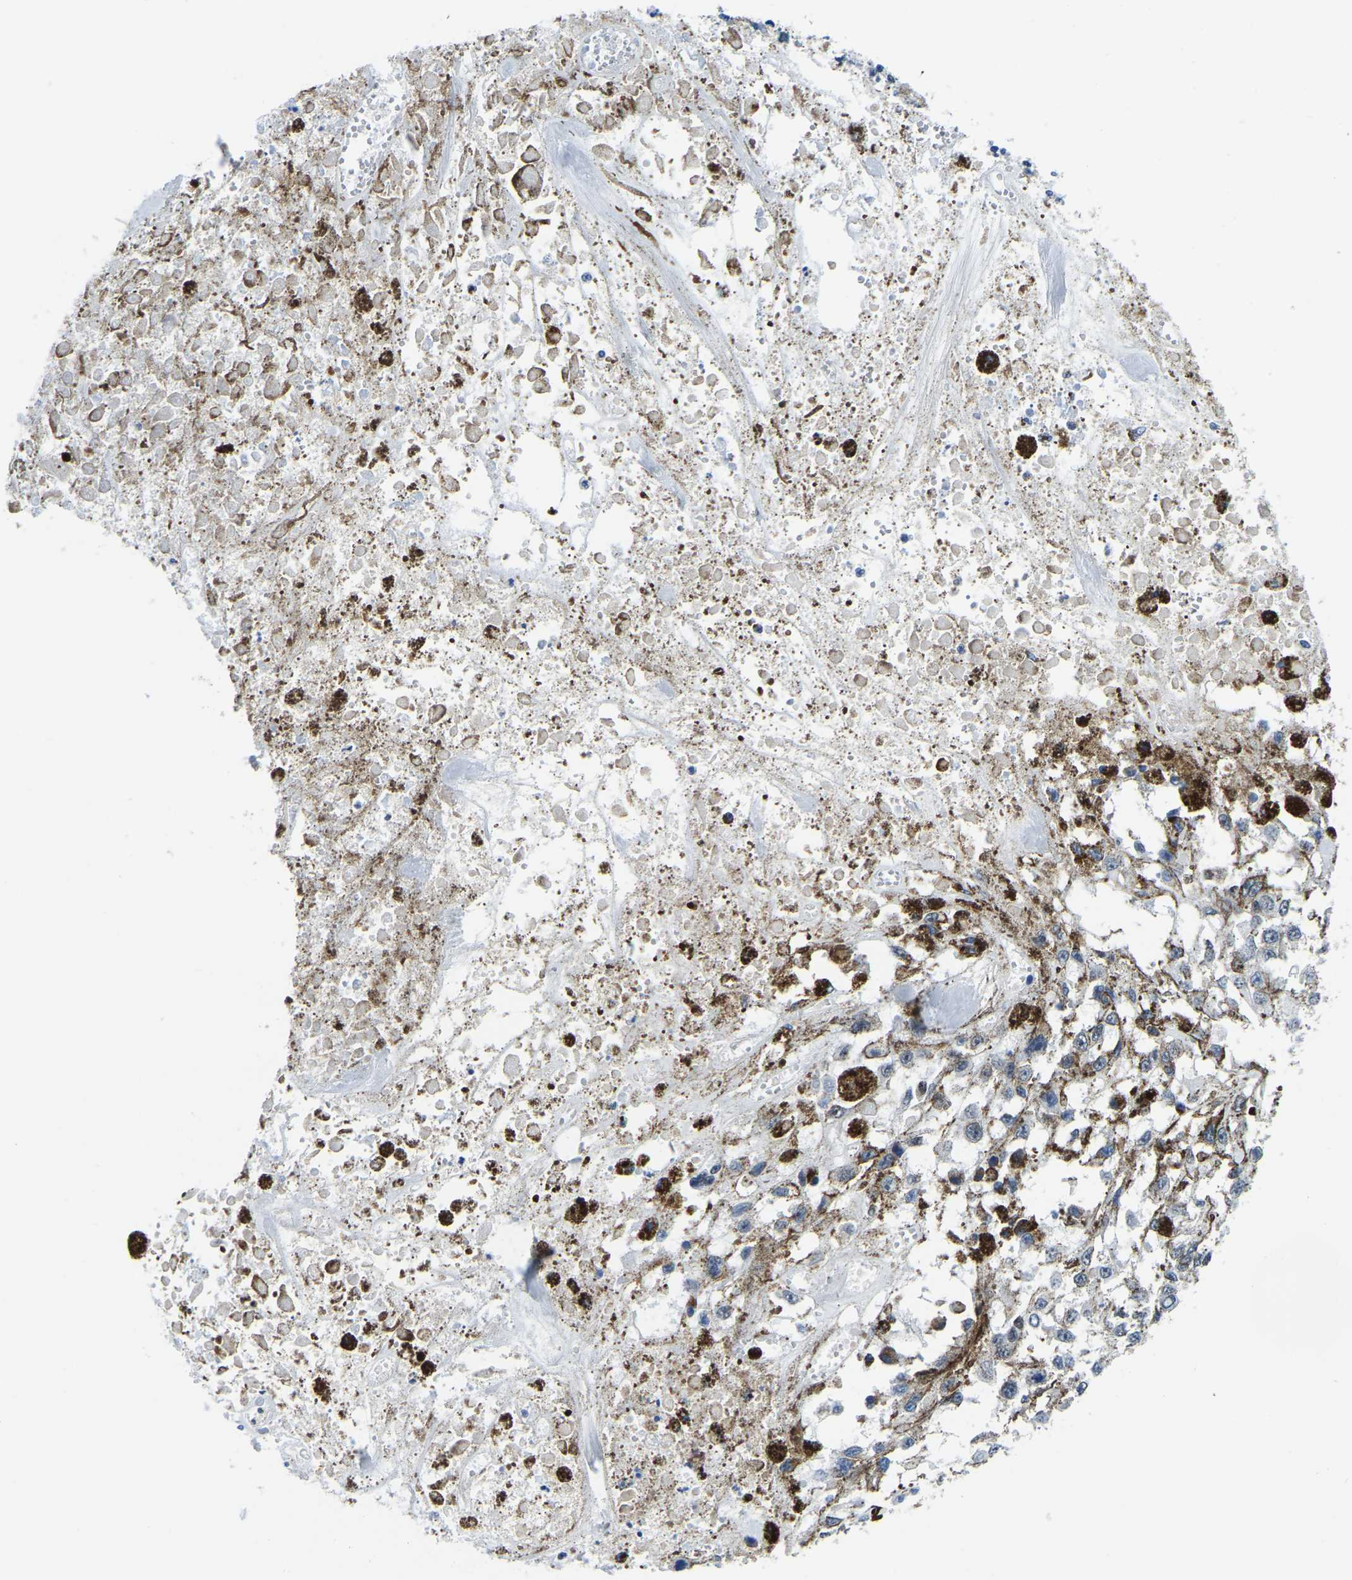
{"staining": {"intensity": "negative", "quantity": "none", "location": "none"}, "tissue": "melanoma", "cell_type": "Tumor cells", "image_type": "cancer", "snomed": [{"axis": "morphology", "description": "Malignant melanoma, Metastatic site"}, {"axis": "topography", "description": "Lymph node"}], "caption": "Immunohistochemistry (IHC) photomicrograph of melanoma stained for a protein (brown), which exhibits no staining in tumor cells. (DAB immunohistochemistry (IHC), high magnification).", "gene": "POLDIP3", "patient": {"sex": "male", "age": 59}}